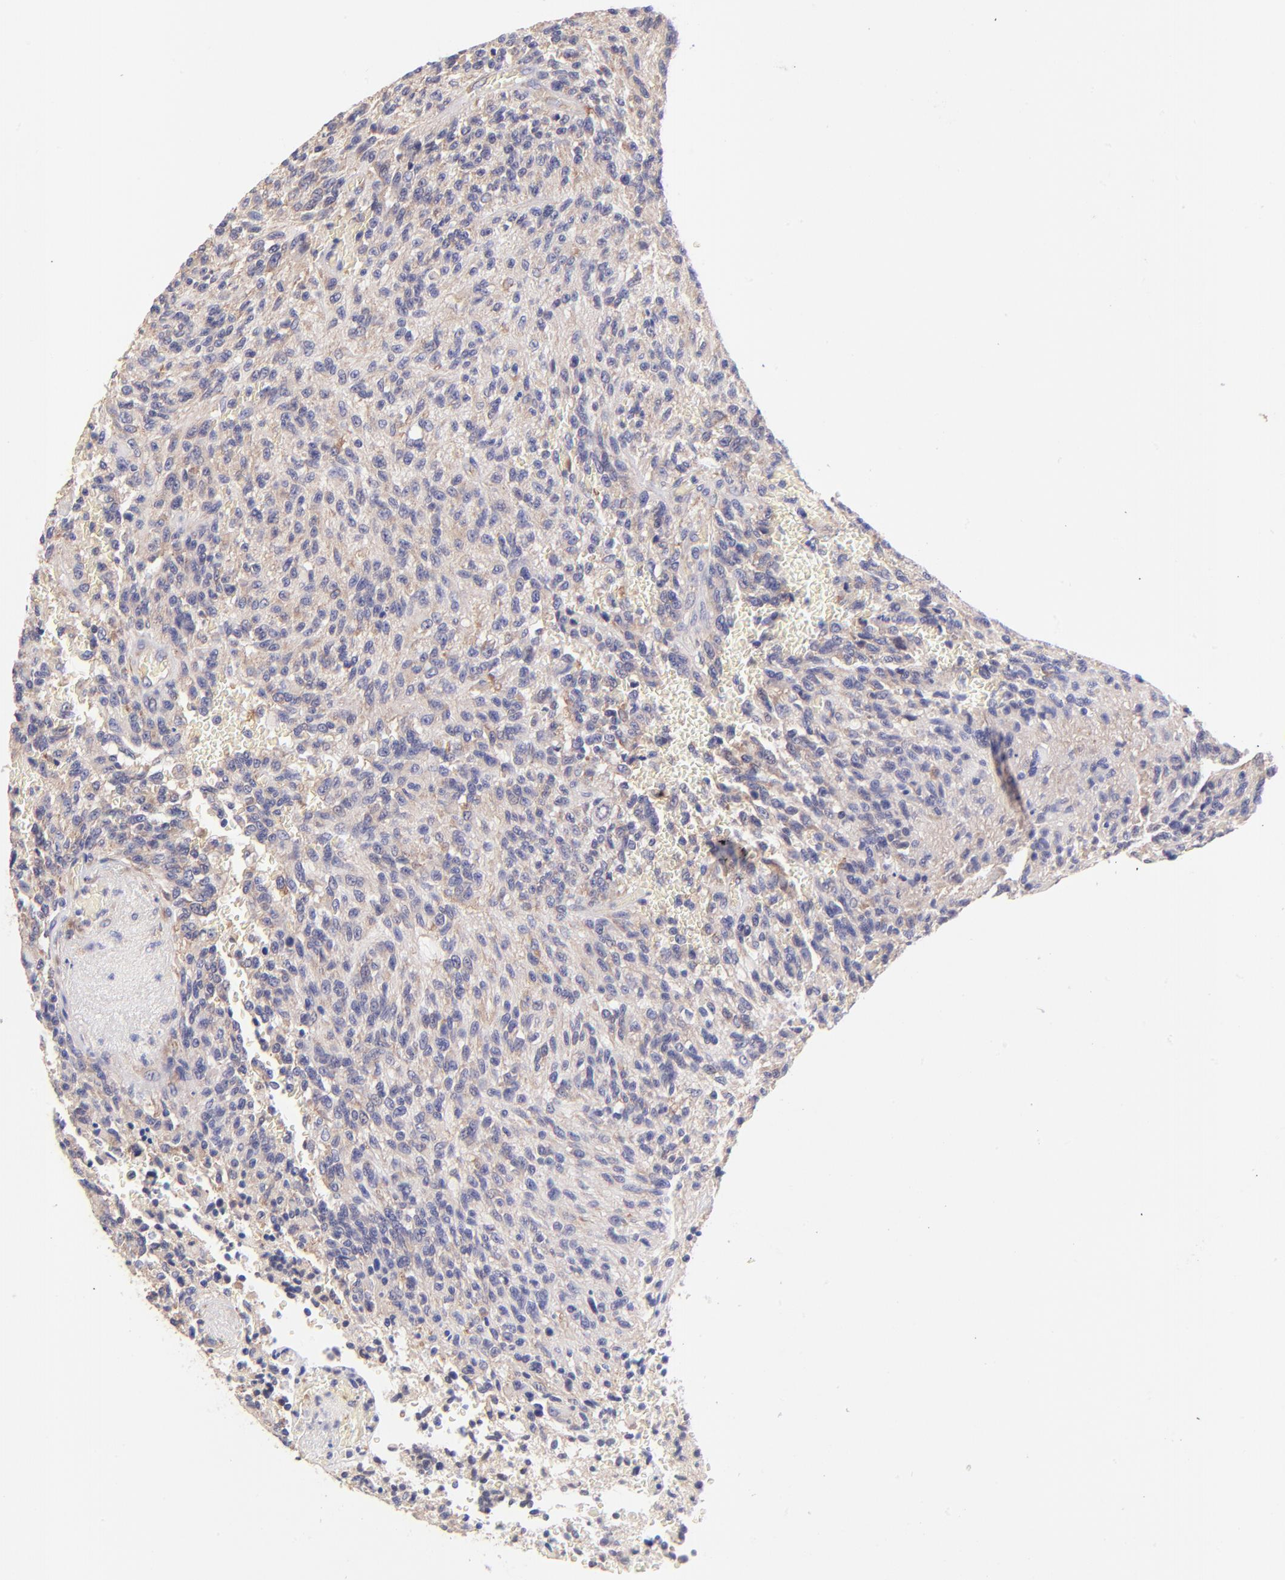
{"staining": {"intensity": "weak", "quantity": "25%-75%", "location": "cytoplasmic/membranous"}, "tissue": "glioma", "cell_type": "Tumor cells", "image_type": "cancer", "snomed": [{"axis": "morphology", "description": "Normal tissue, NOS"}, {"axis": "morphology", "description": "Glioma, malignant, High grade"}, {"axis": "topography", "description": "Cerebral cortex"}], "caption": "Weak cytoplasmic/membranous expression is identified in about 25%-75% of tumor cells in glioma.", "gene": "RPL11", "patient": {"sex": "male", "age": 56}}